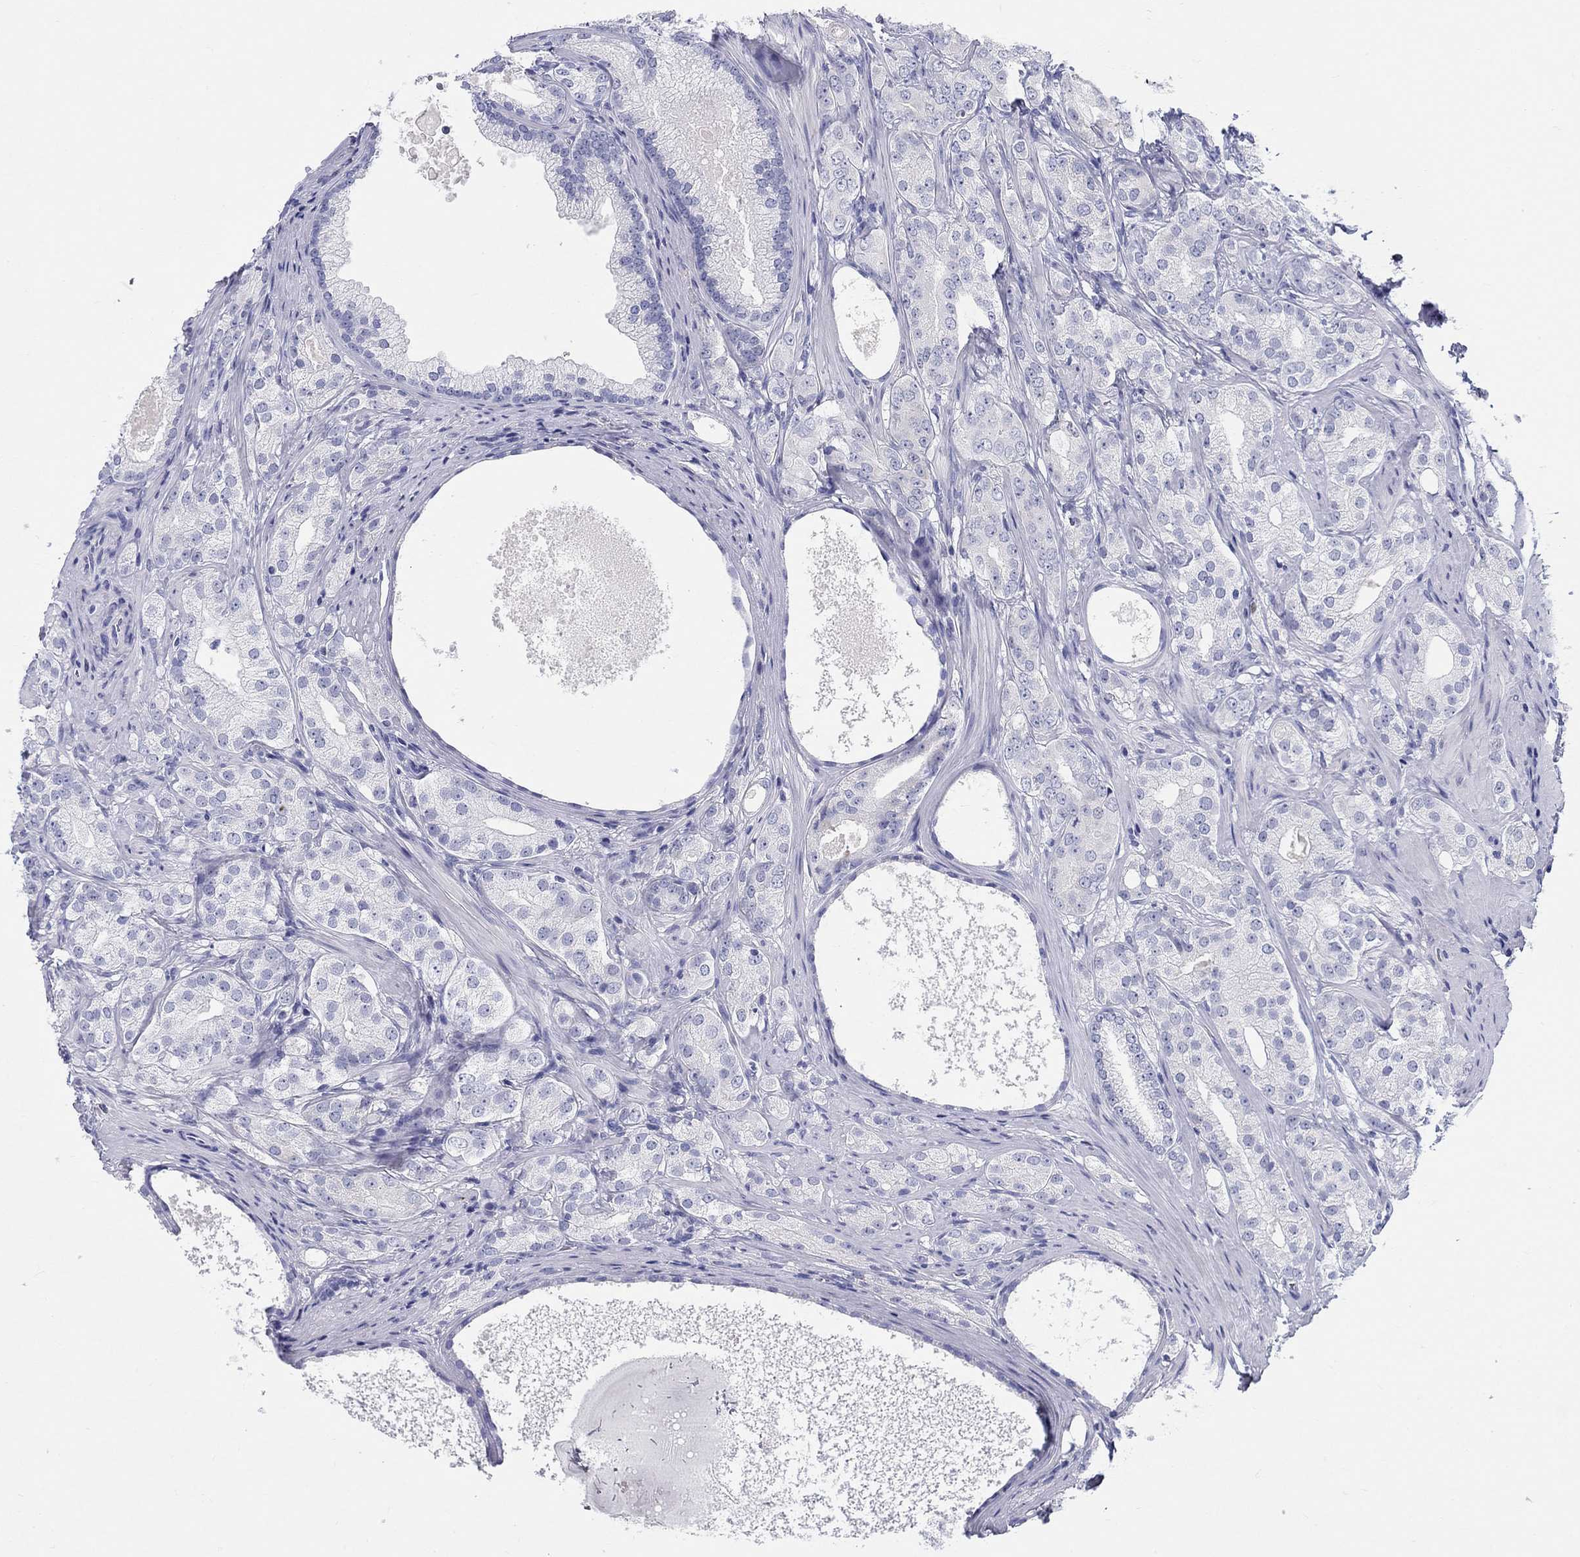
{"staining": {"intensity": "negative", "quantity": "none", "location": "none"}, "tissue": "prostate cancer", "cell_type": "Tumor cells", "image_type": "cancer", "snomed": [{"axis": "morphology", "description": "Adenocarcinoma, High grade"}, {"axis": "topography", "description": "Prostate and seminal vesicle, NOS"}], "caption": "Tumor cells are negative for protein expression in human high-grade adenocarcinoma (prostate). (Stains: DAB immunohistochemistry (IHC) with hematoxylin counter stain, Microscopy: brightfield microscopy at high magnification).", "gene": "LAMP5", "patient": {"sex": "male", "age": 62}}